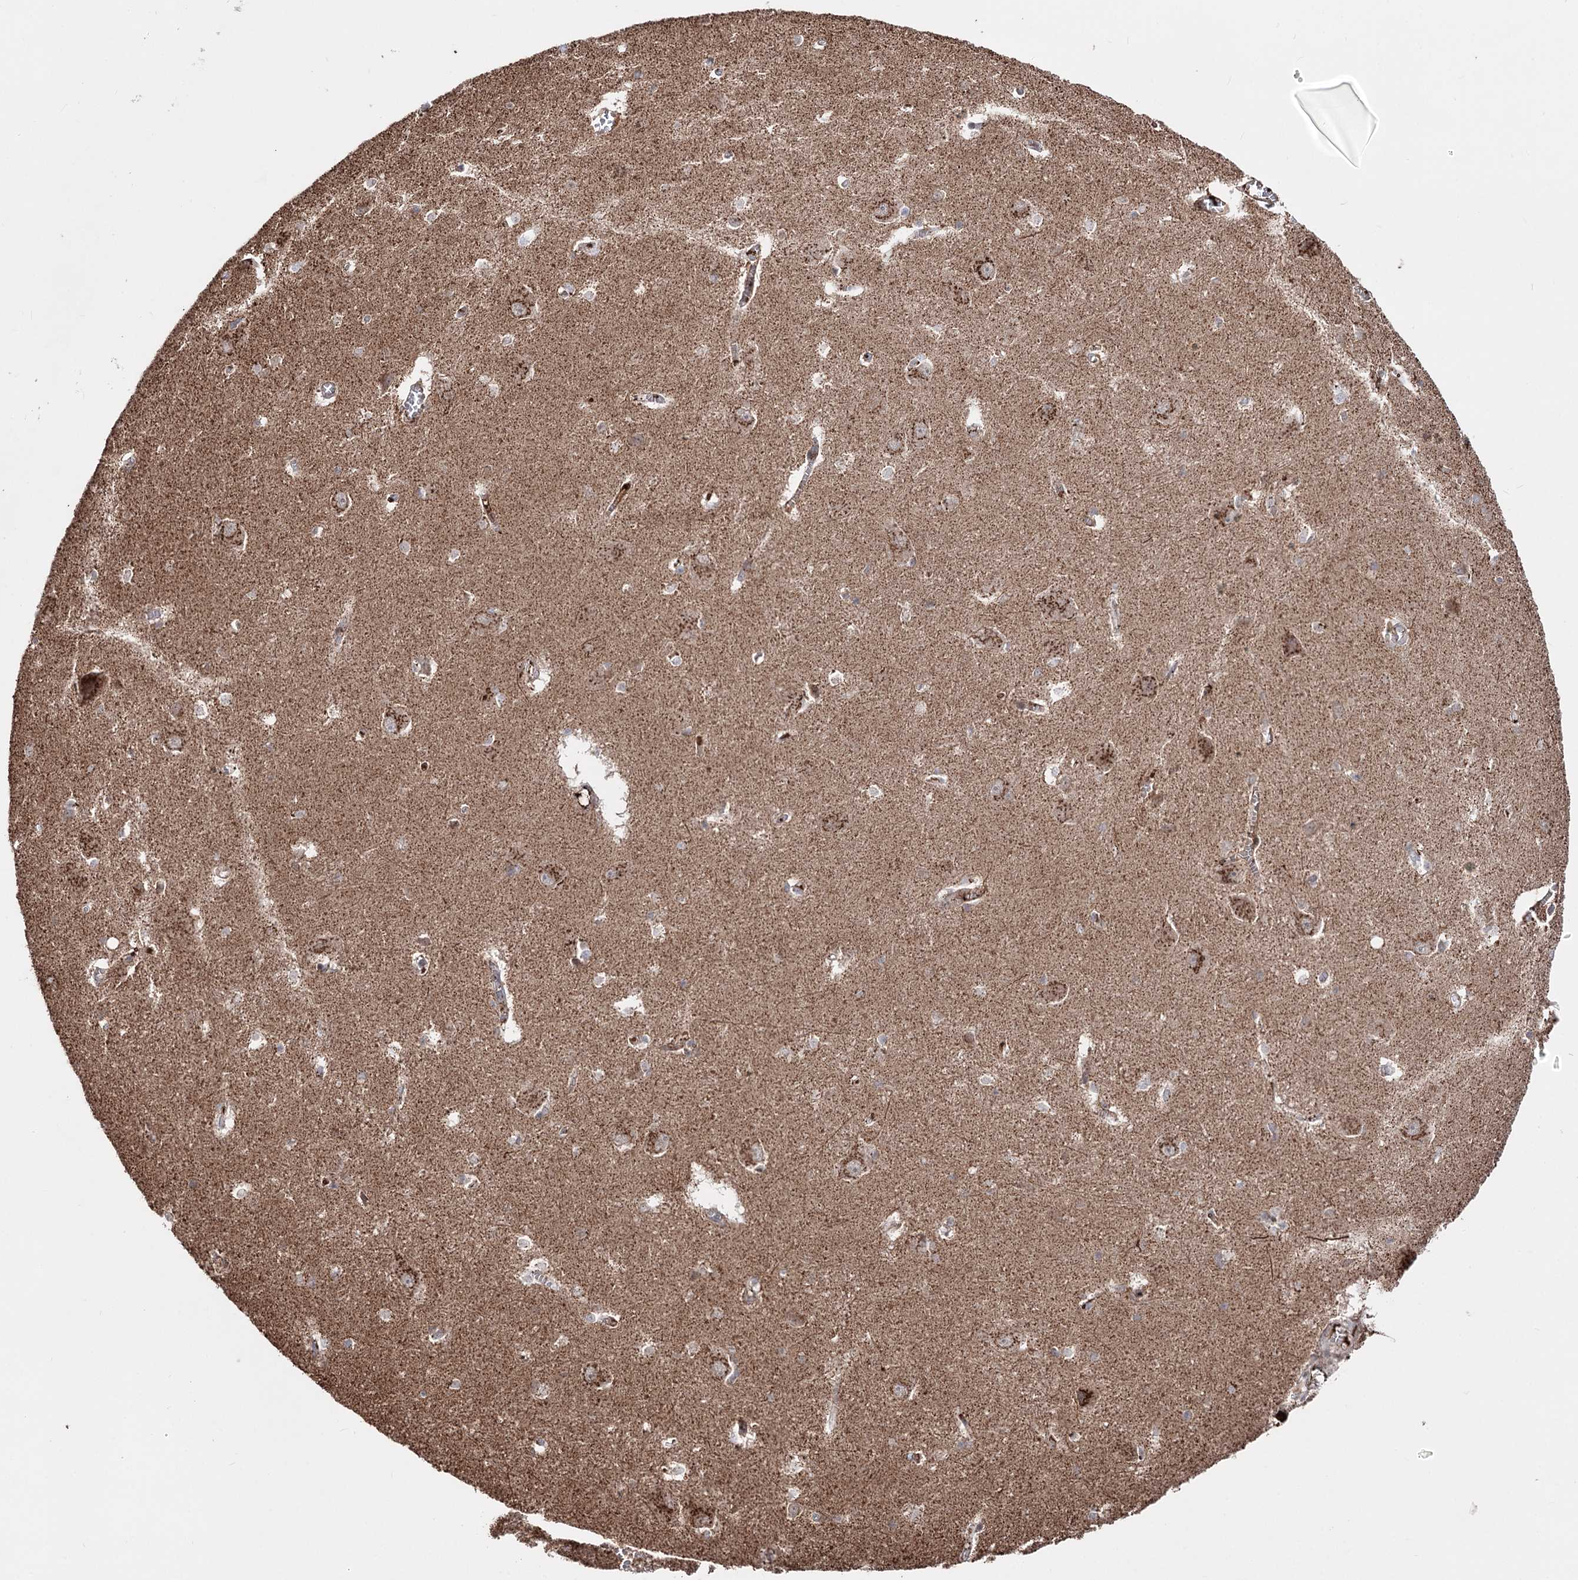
{"staining": {"intensity": "moderate", "quantity": "25%-75%", "location": "cytoplasmic/membranous"}, "tissue": "caudate", "cell_type": "Glial cells", "image_type": "normal", "snomed": [{"axis": "morphology", "description": "Normal tissue, NOS"}, {"axis": "topography", "description": "Lateral ventricle wall"}], "caption": "Moderate cytoplasmic/membranous positivity is present in approximately 25%-75% of glial cells in normal caudate. (DAB IHC with brightfield microscopy, high magnification).", "gene": "ARHGAP20", "patient": {"sex": "male", "age": 37}}